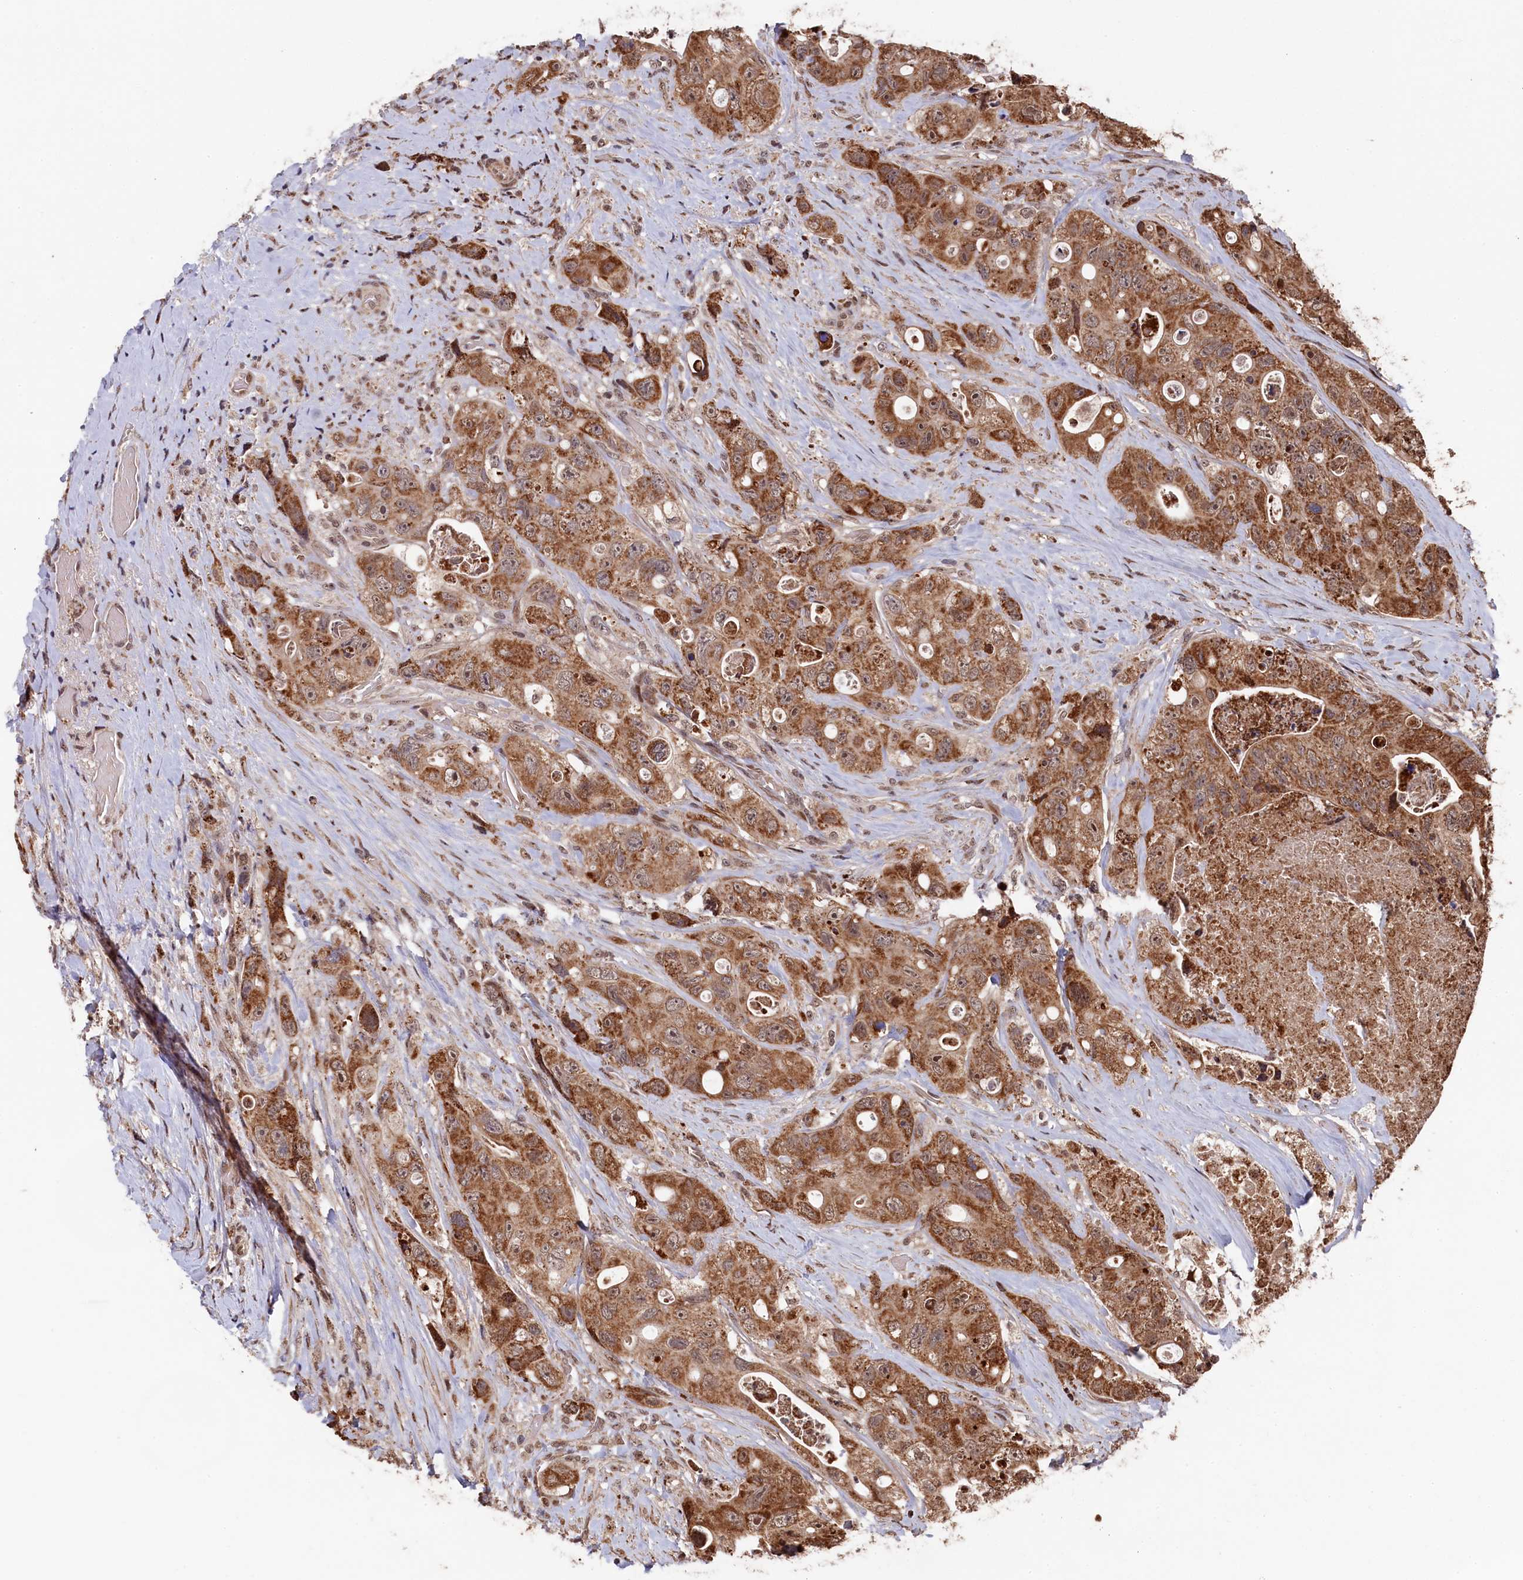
{"staining": {"intensity": "strong", "quantity": ">75%", "location": "cytoplasmic/membranous"}, "tissue": "colorectal cancer", "cell_type": "Tumor cells", "image_type": "cancer", "snomed": [{"axis": "morphology", "description": "Adenocarcinoma, NOS"}, {"axis": "topography", "description": "Colon"}], "caption": "Immunohistochemistry (DAB) staining of human adenocarcinoma (colorectal) exhibits strong cytoplasmic/membranous protein expression in approximately >75% of tumor cells.", "gene": "CLPX", "patient": {"sex": "female", "age": 46}}